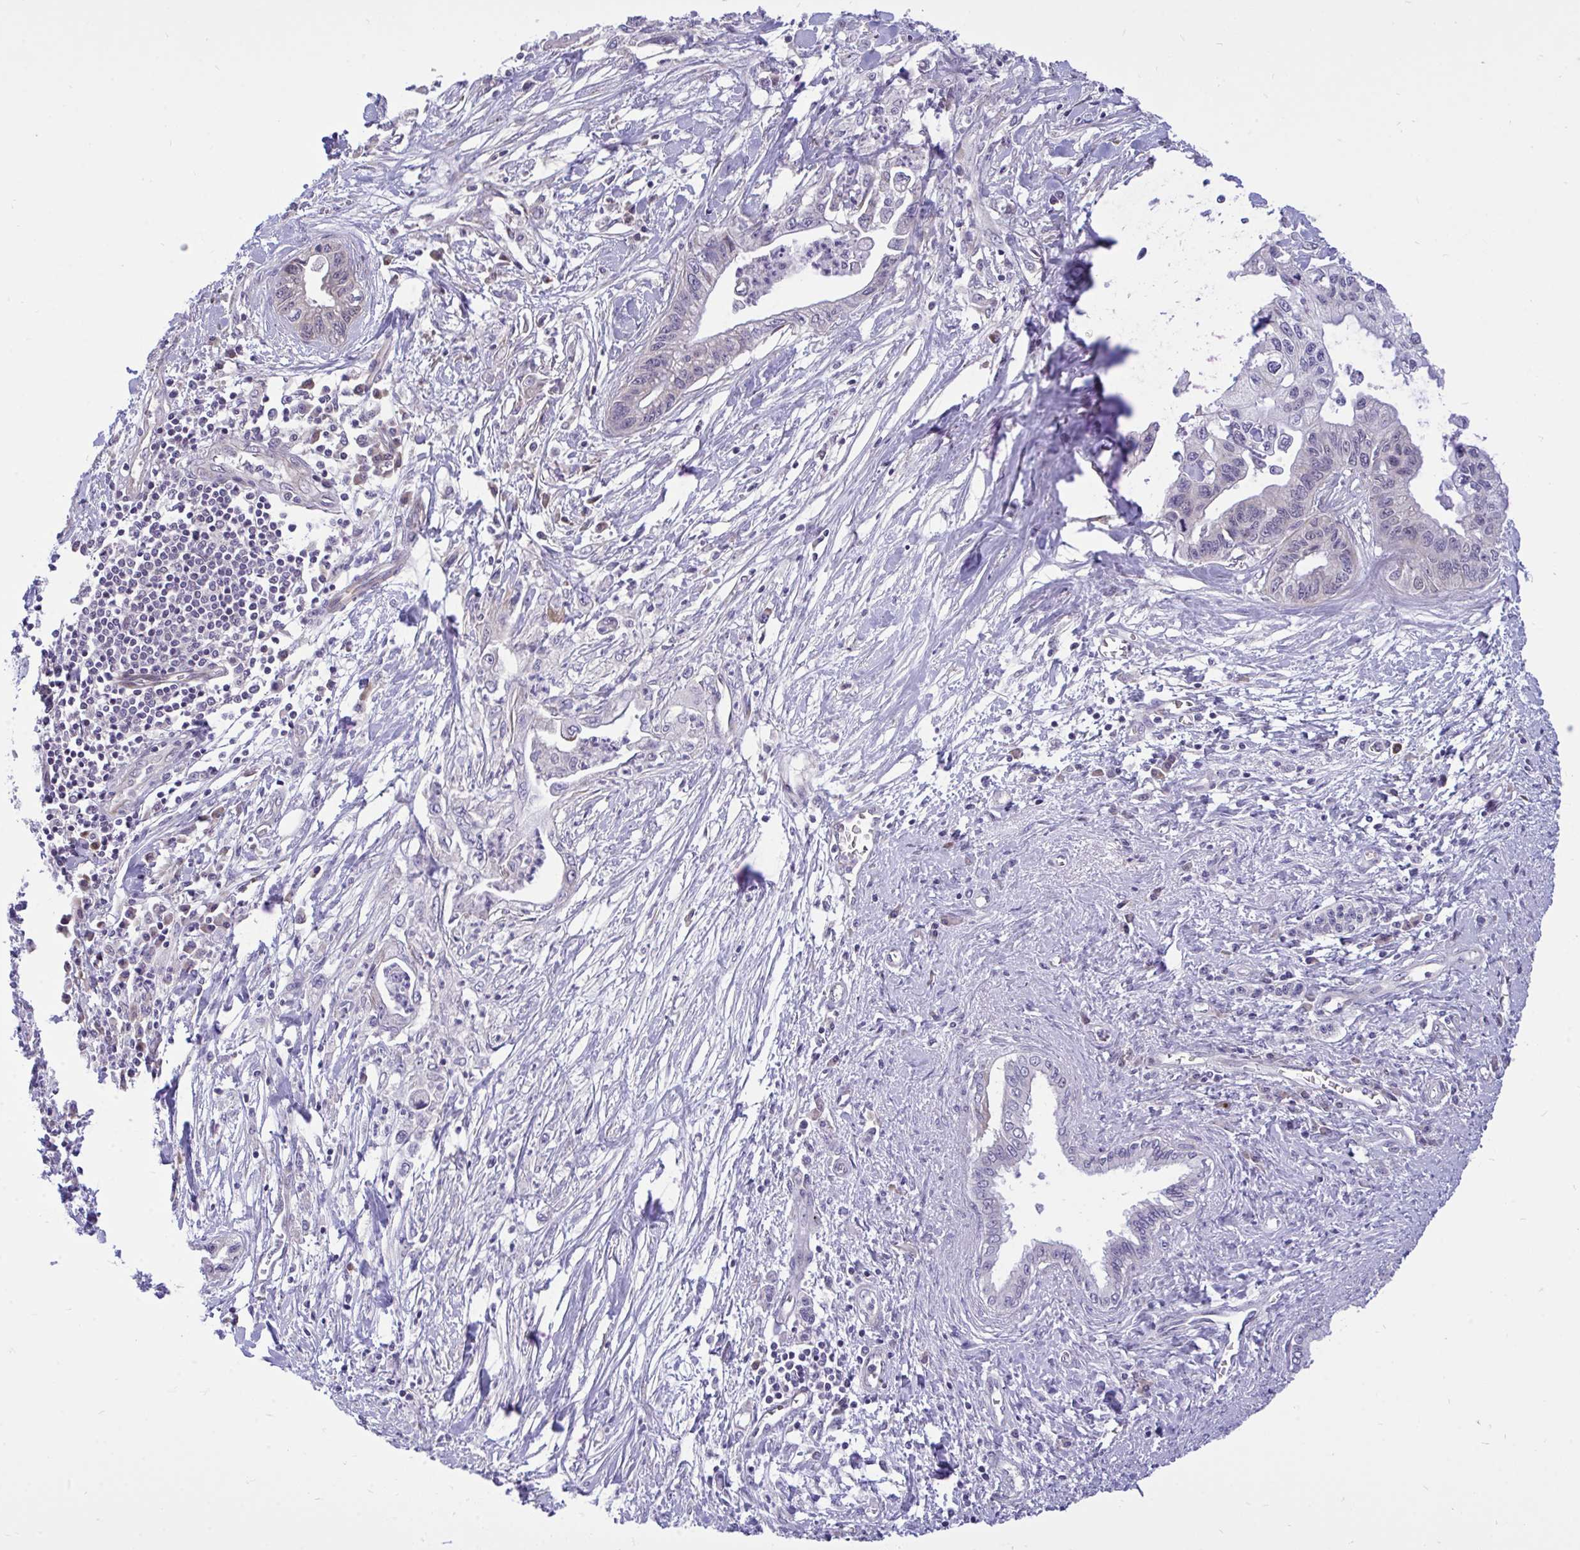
{"staining": {"intensity": "negative", "quantity": "none", "location": "none"}, "tissue": "pancreatic cancer", "cell_type": "Tumor cells", "image_type": "cancer", "snomed": [{"axis": "morphology", "description": "Adenocarcinoma, NOS"}, {"axis": "topography", "description": "Pancreas"}], "caption": "Adenocarcinoma (pancreatic) was stained to show a protein in brown. There is no significant staining in tumor cells. (DAB (3,3'-diaminobenzidine) immunohistochemistry with hematoxylin counter stain).", "gene": "HMBOX1", "patient": {"sex": "male", "age": 61}}